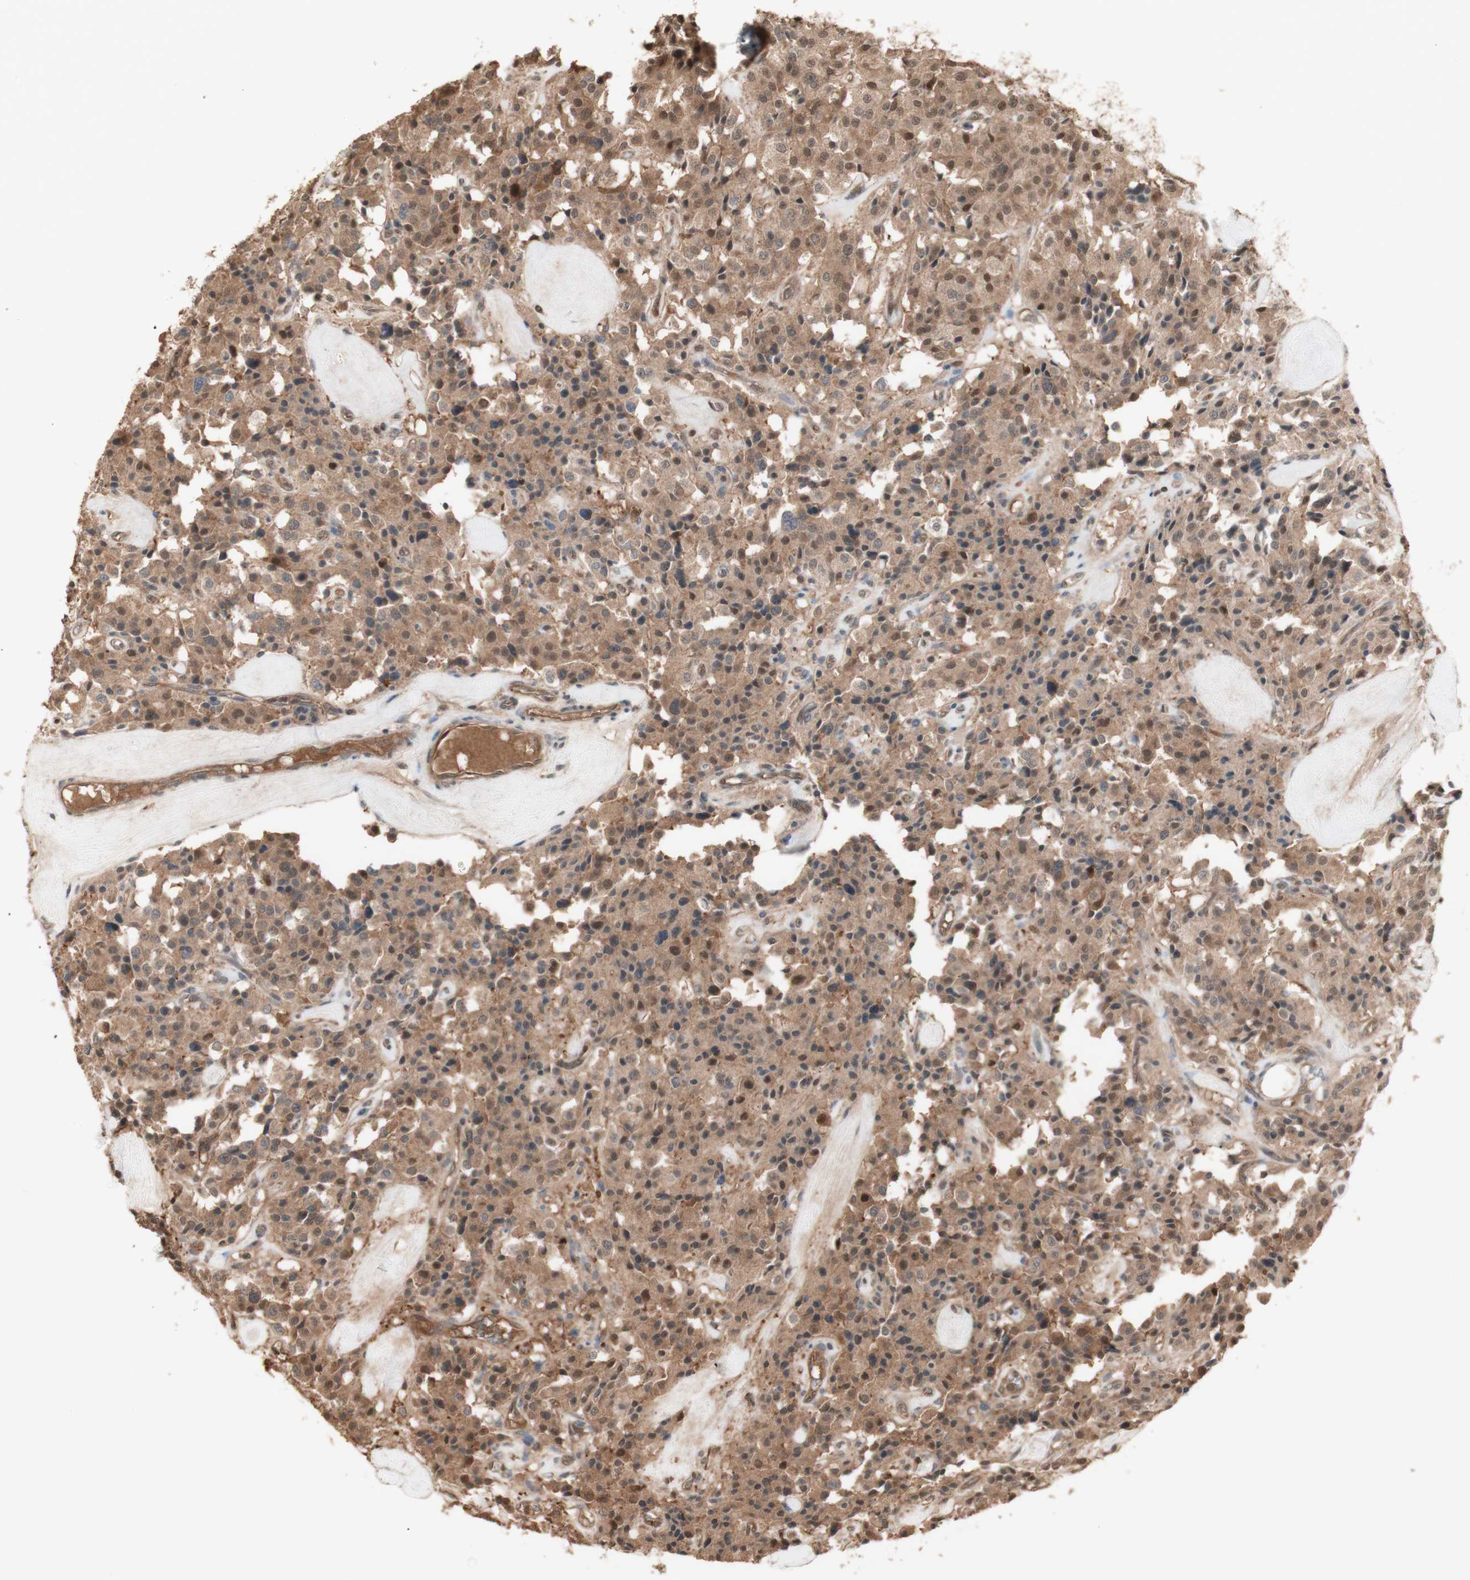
{"staining": {"intensity": "moderate", "quantity": ">75%", "location": "cytoplasmic/membranous,nuclear"}, "tissue": "carcinoid", "cell_type": "Tumor cells", "image_type": "cancer", "snomed": [{"axis": "morphology", "description": "Carcinoid, malignant, NOS"}, {"axis": "topography", "description": "Lung"}], "caption": "Human malignant carcinoid stained with a brown dye demonstrates moderate cytoplasmic/membranous and nuclear positive staining in about >75% of tumor cells.", "gene": "YWHAB", "patient": {"sex": "male", "age": 30}}